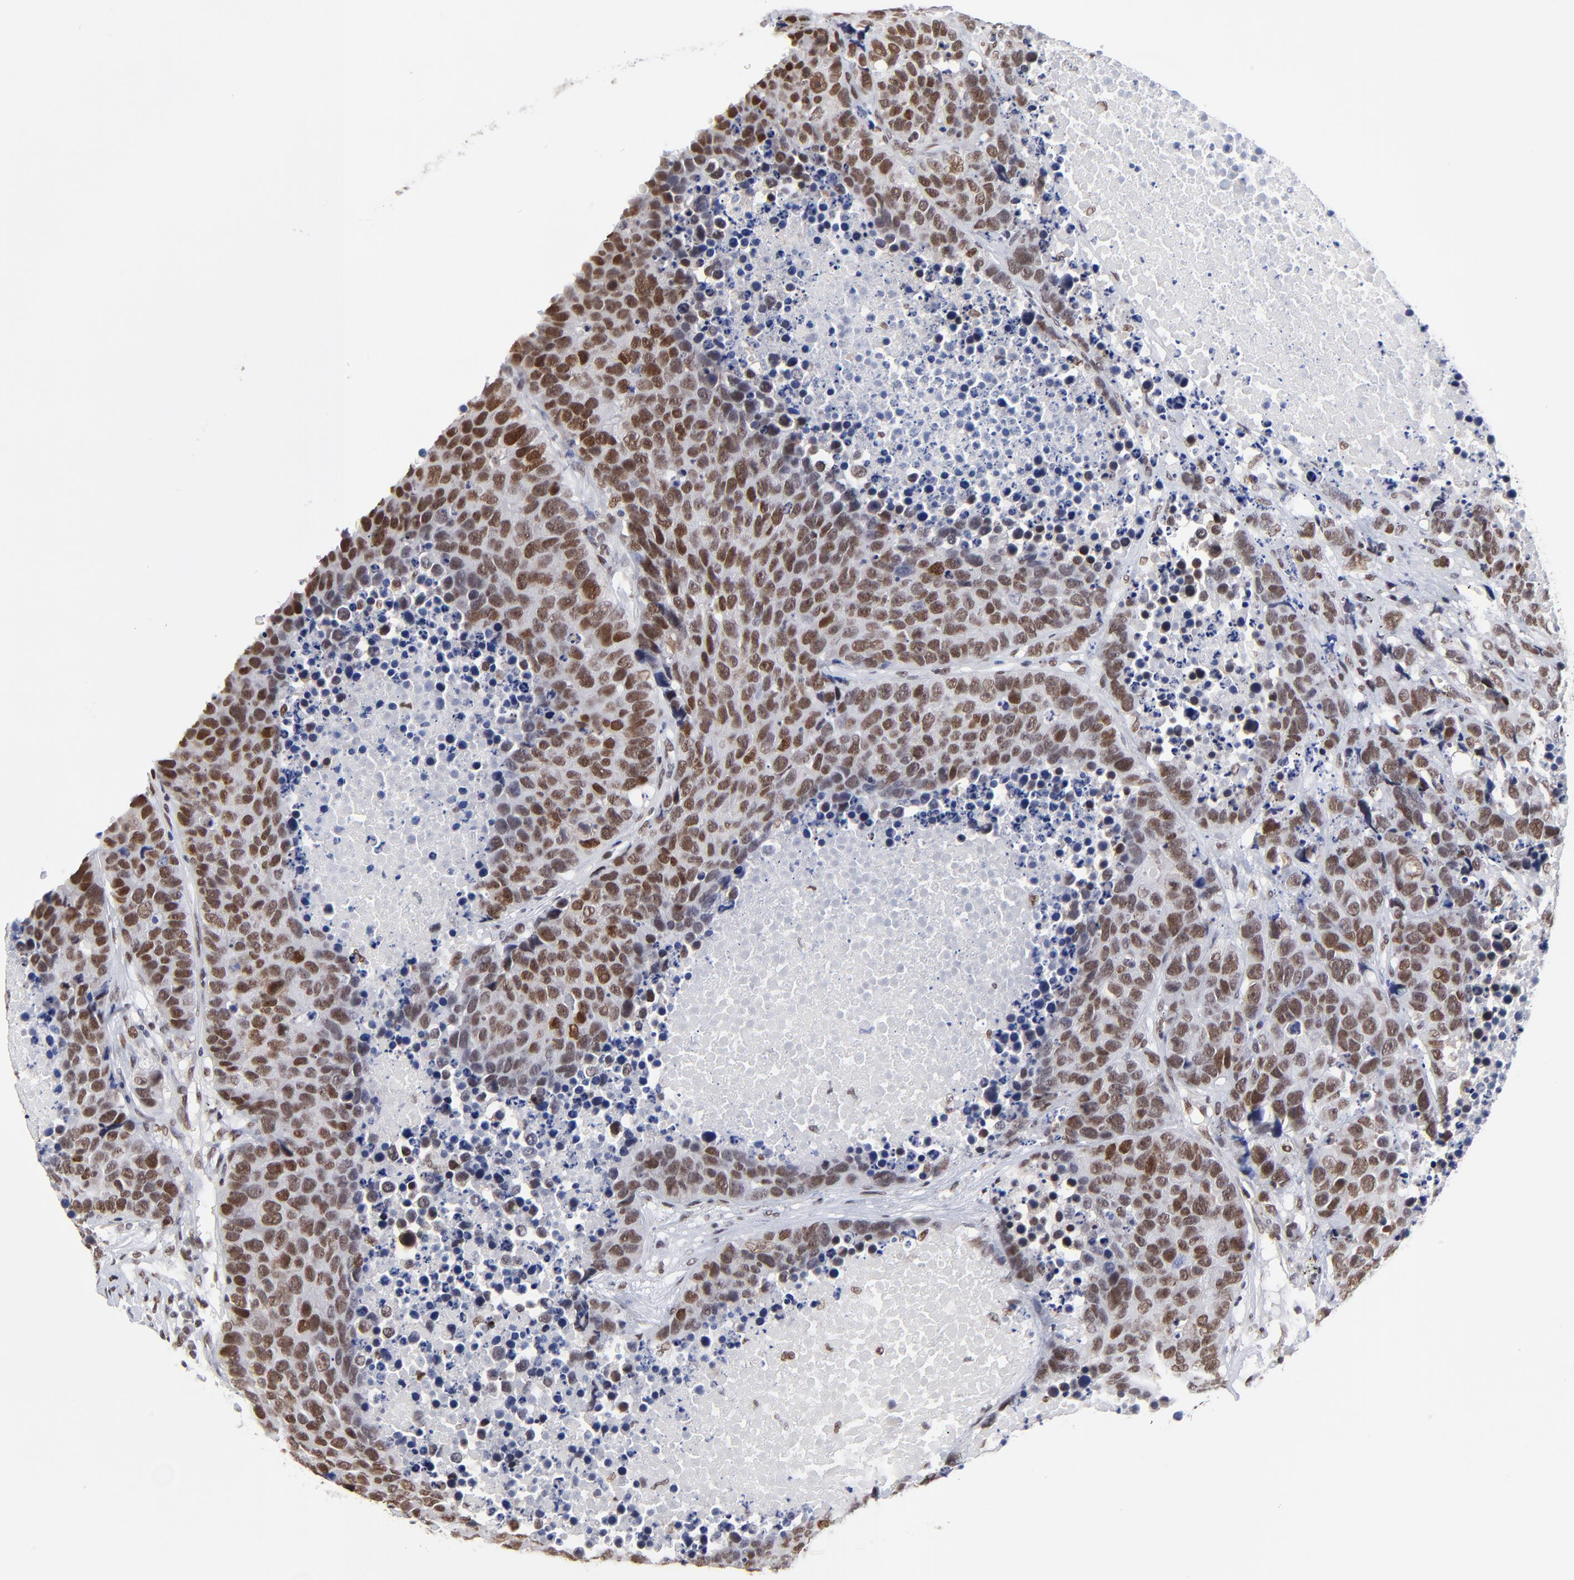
{"staining": {"intensity": "strong", "quantity": ">75%", "location": "nuclear"}, "tissue": "carcinoid", "cell_type": "Tumor cells", "image_type": "cancer", "snomed": [{"axis": "morphology", "description": "Carcinoid, malignant, NOS"}, {"axis": "topography", "description": "Lung"}], "caption": "An image of human carcinoid stained for a protein exhibits strong nuclear brown staining in tumor cells. (Brightfield microscopy of DAB IHC at high magnification).", "gene": "ZMYM3", "patient": {"sex": "male", "age": 60}}